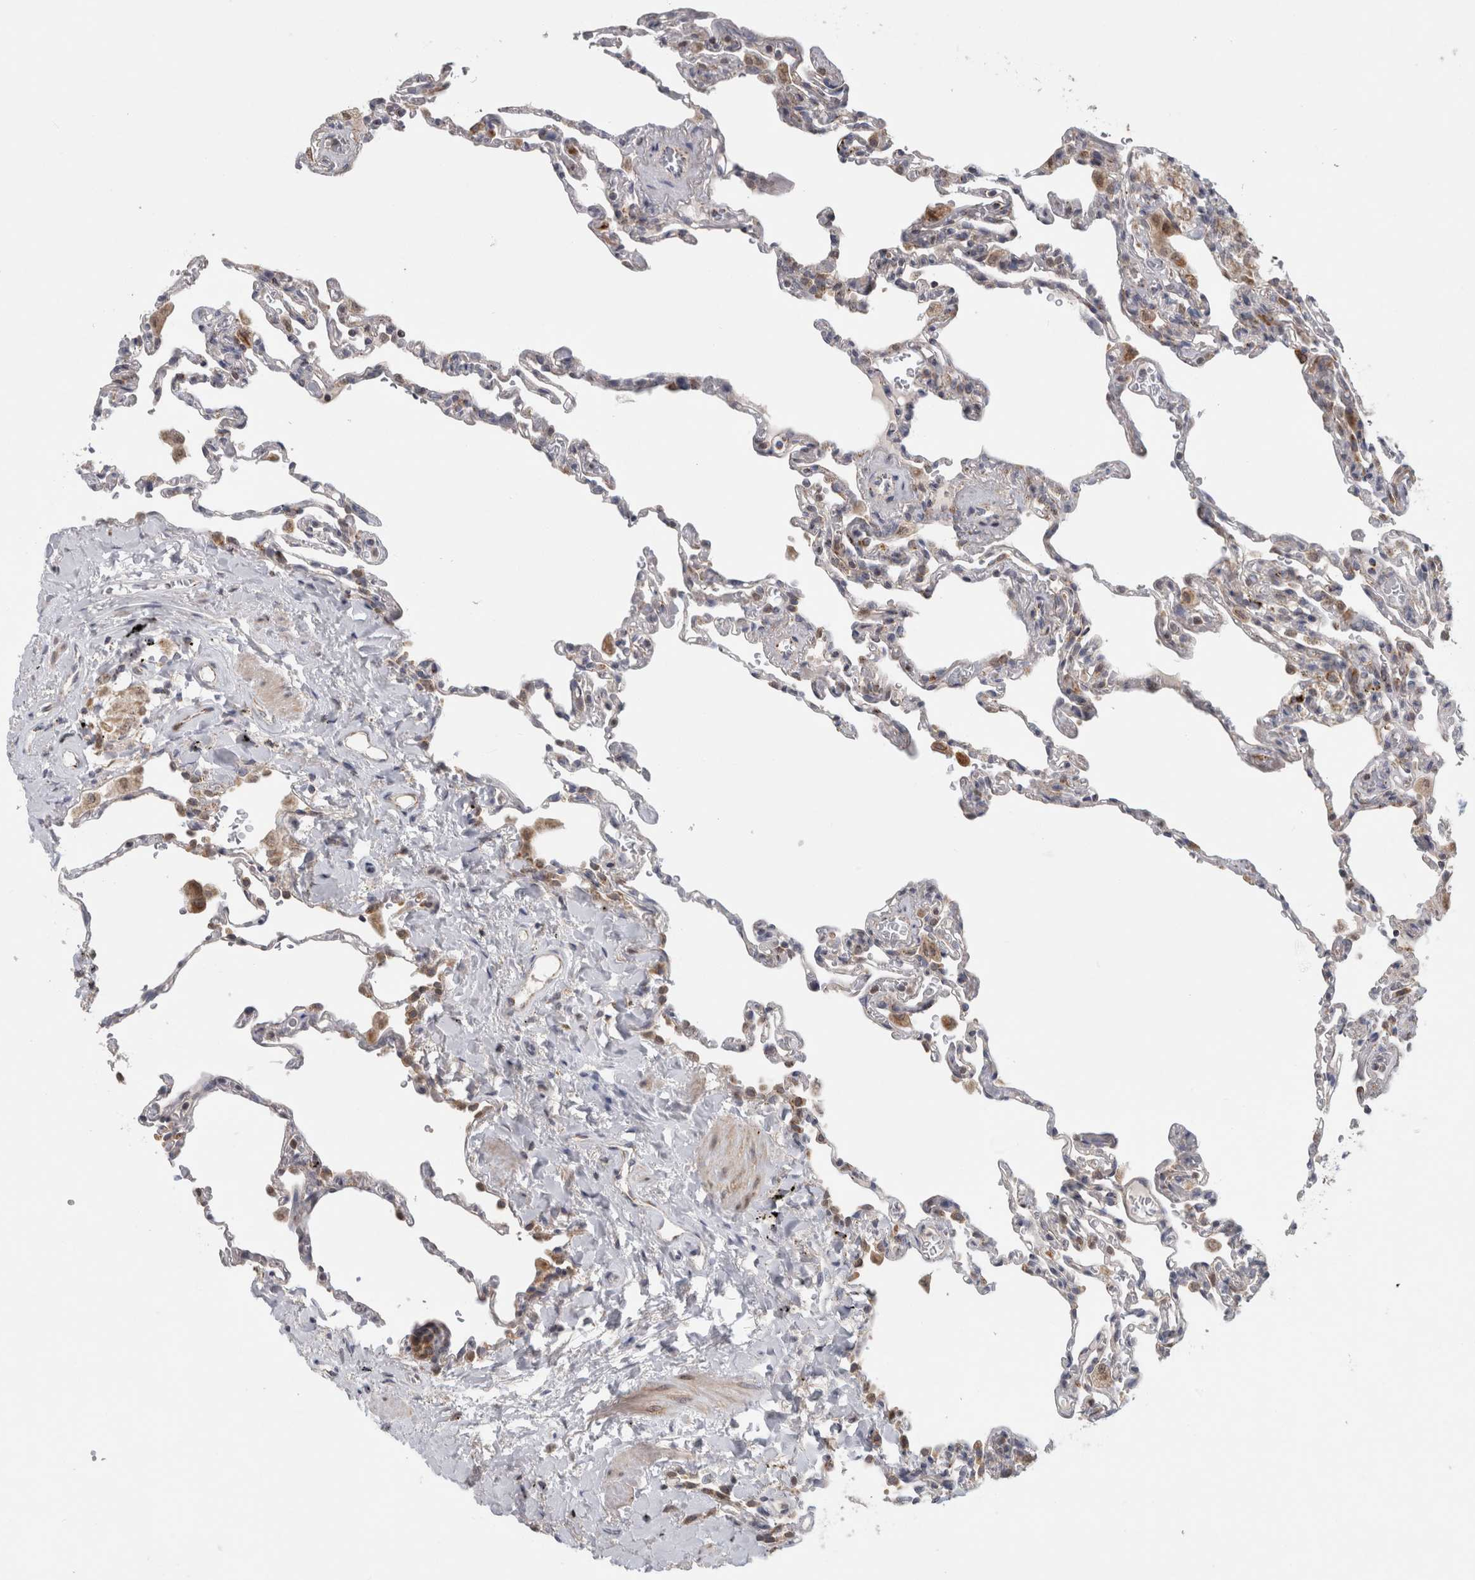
{"staining": {"intensity": "negative", "quantity": "none", "location": "none"}, "tissue": "lung", "cell_type": "Alveolar cells", "image_type": "normal", "snomed": [{"axis": "morphology", "description": "Normal tissue, NOS"}, {"axis": "topography", "description": "Lung"}], "caption": "Alveolar cells show no significant protein staining in benign lung. (Stains: DAB (3,3'-diaminobenzidine) immunohistochemistry with hematoxylin counter stain, Microscopy: brightfield microscopy at high magnification).", "gene": "RAB18", "patient": {"sex": "male", "age": 59}}